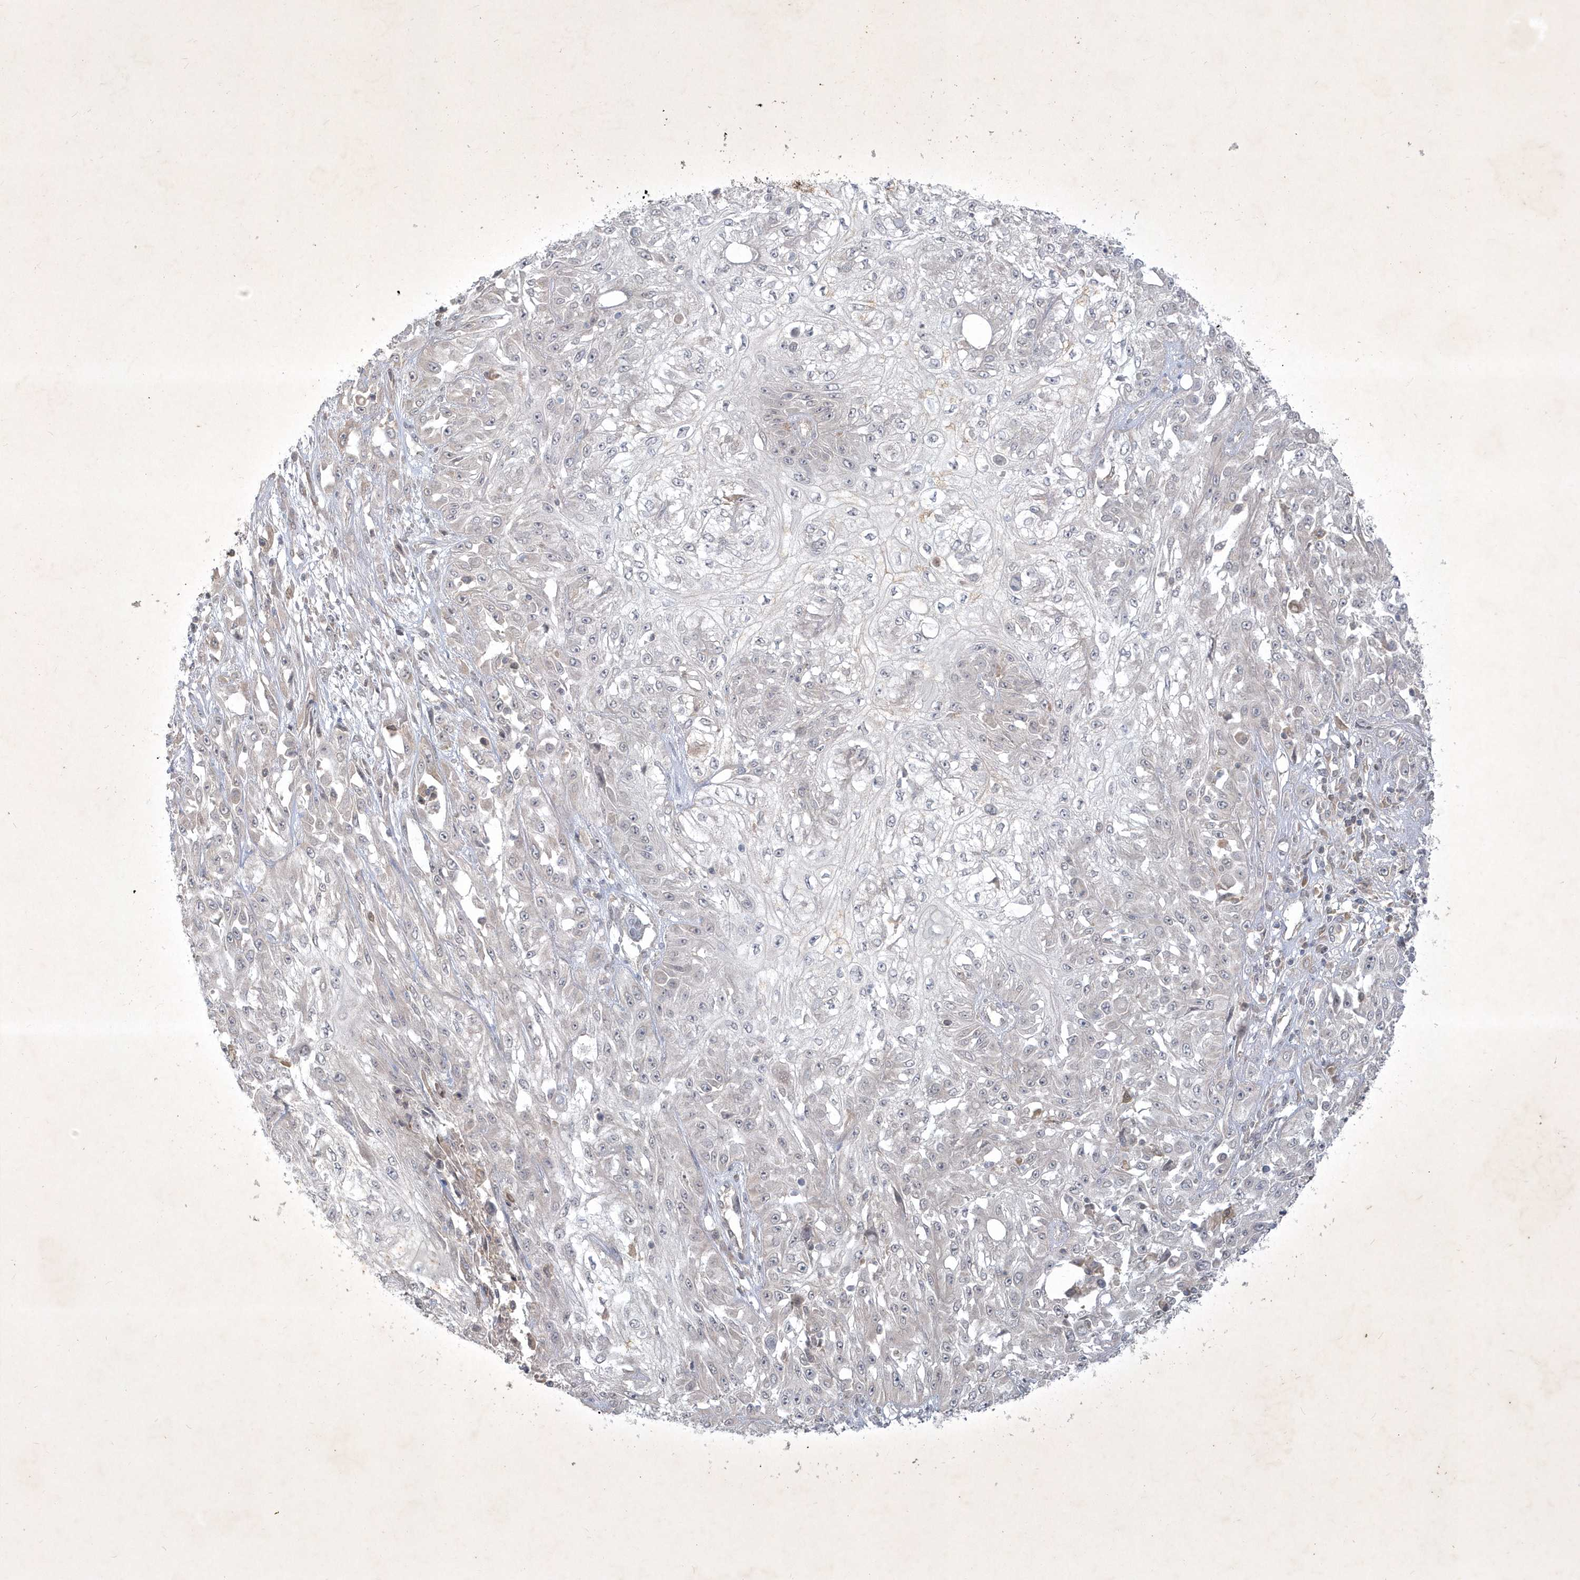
{"staining": {"intensity": "negative", "quantity": "none", "location": "none"}, "tissue": "skin cancer", "cell_type": "Tumor cells", "image_type": "cancer", "snomed": [{"axis": "morphology", "description": "Squamous cell carcinoma, NOS"}, {"axis": "morphology", "description": "Squamous cell carcinoma, metastatic, NOS"}, {"axis": "topography", "description": "Skin"}, {"axis": "topography", "description": "Lymph node"}], "caption": "This is an immunohistochemistry (IHC) photomicrograph of skin metastatic squamous cell carcinoma. There is no expression in tumor cells.", "gene": "BOD1", "patient": {"sex": "male", "age": 75}}